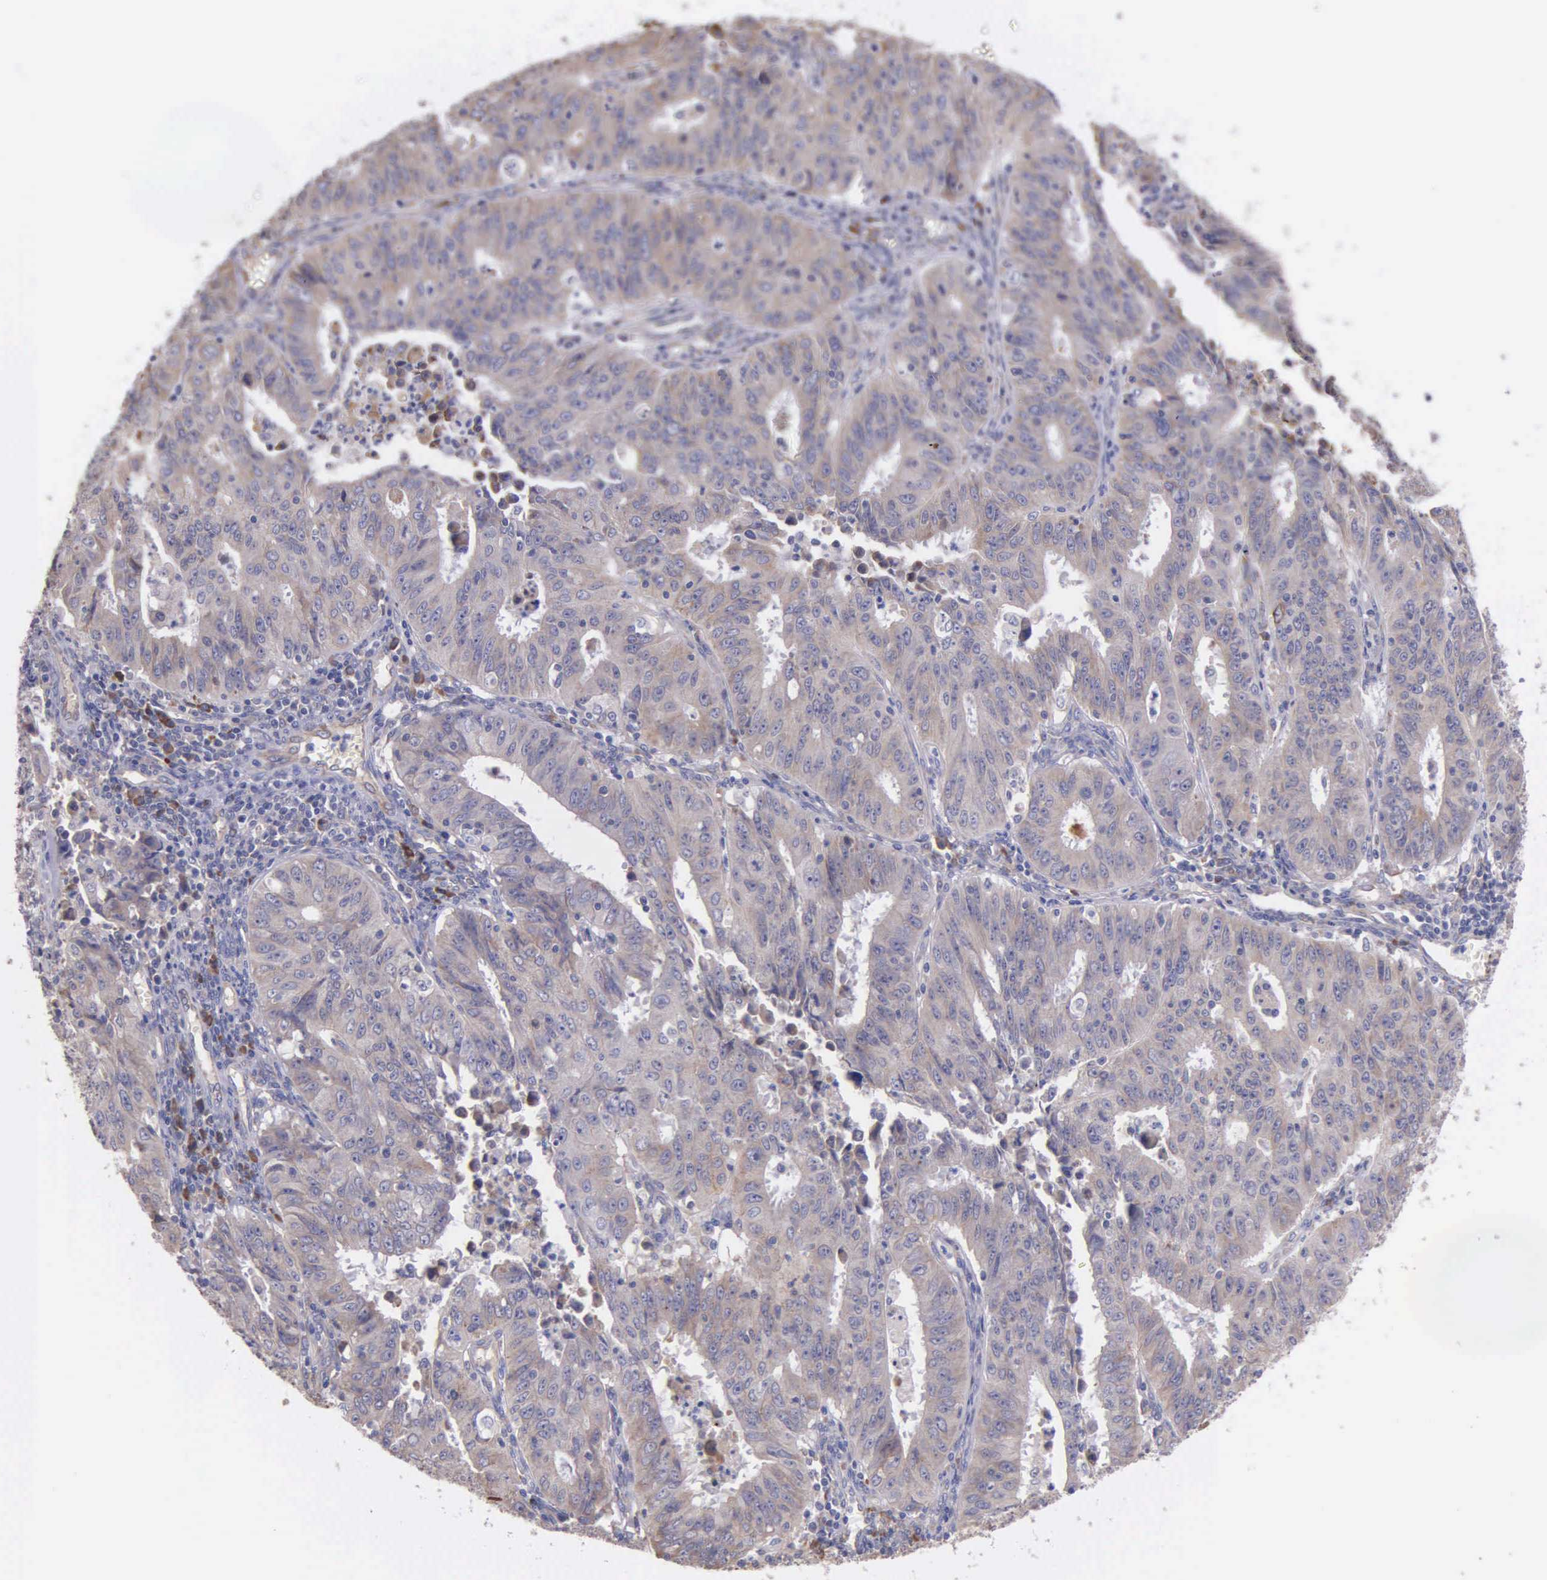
{"staining": {"intensity": "weak", "quantity": ">75%", "location": "cytoplasmic/membranous"}, "tissue": "endometrial cancer", "cell_type": "Tumor cells", "image_type": "cancer", "snomed": [{"axis": "morphology", "description": "Adenocarcinoma, NOS"}, {"axis": "topography", "description": "Endometrium"}], "caption": "Tumor cells show weak cytoplasmic/membranous positivity in about >75% of cells in endometrial cancer (adenocarcinoma).", "gene": "ZC3H12B", "patient": {"sex": "female", "age": 42}}